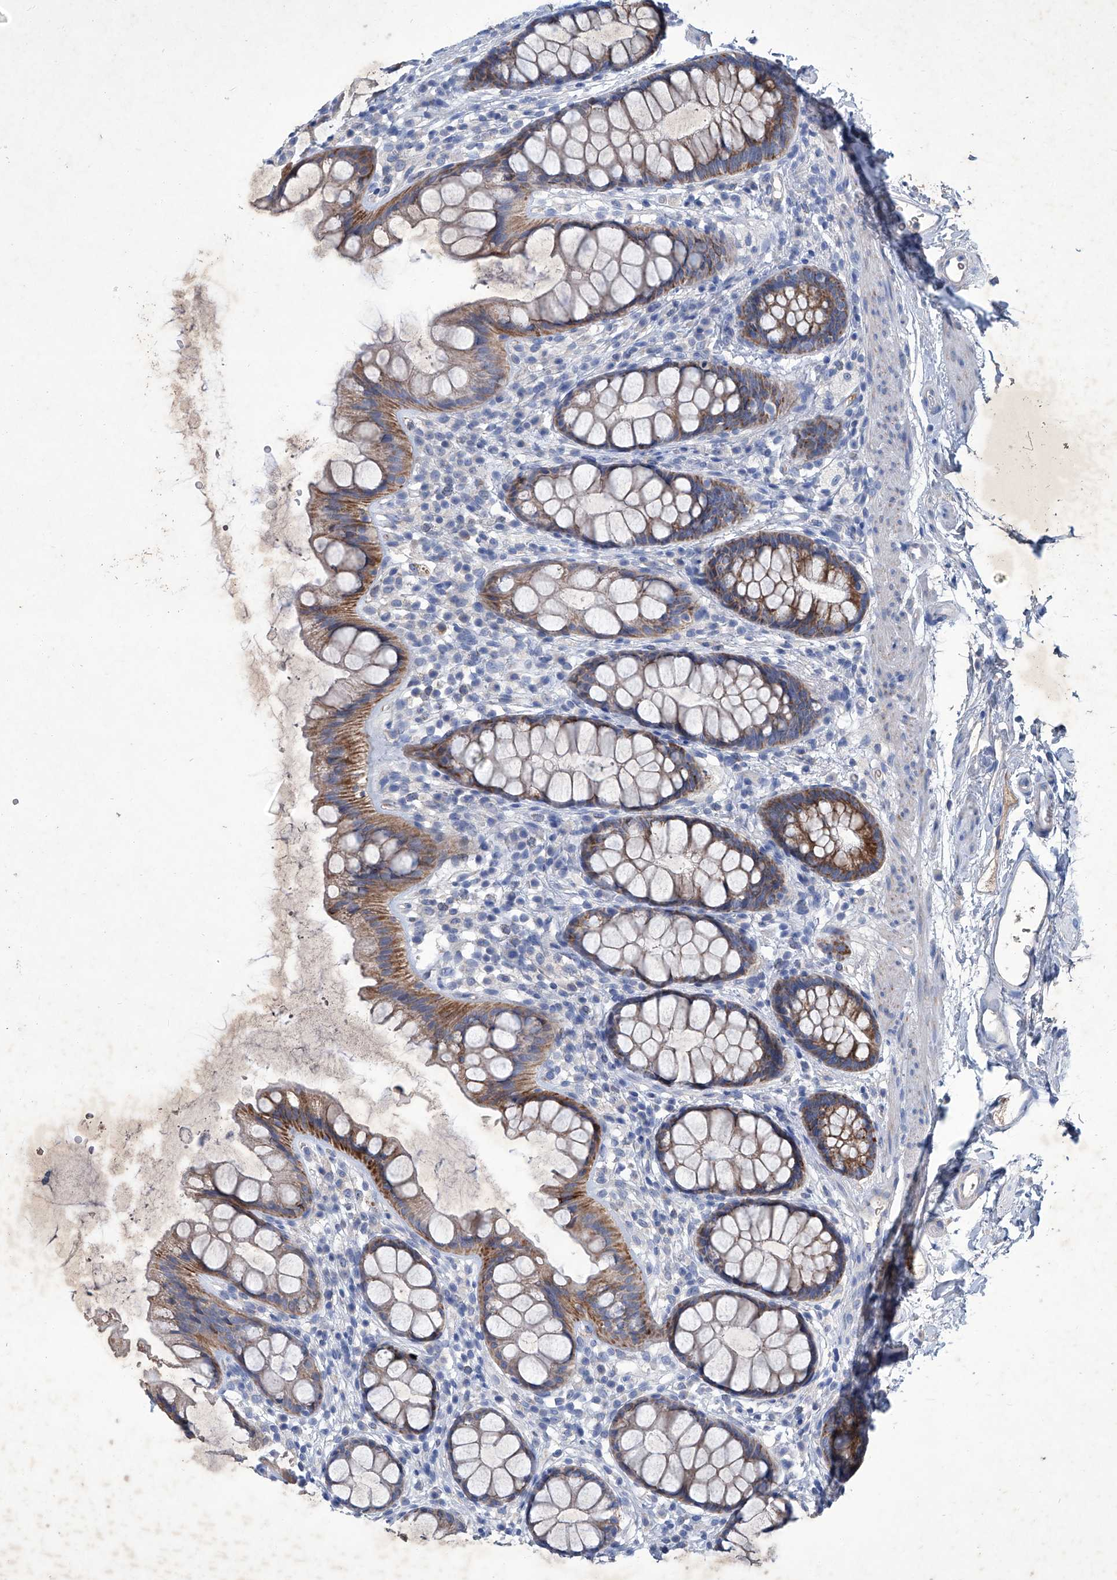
{"staining": {"intensity": "strong", "quantity": "25%-75%", "location": "cytoplasmic/membranous"}, "tissue": "rectum", "cell_type": "Glandular cells", "image_type": "normal", "snomed": [{"axis": "morphology", "description": "Normal tissue, NOS"}, {"axis": "topography", "description": "Rectum"}], "caption": "Brown immunohistochemical staining in normal rectum shows strong cytoplasmic/membranous positivity in about 25%-75% of glandular cells.", "gene": "MTARC1", "patient": {"sex": "female", "age": 65}}